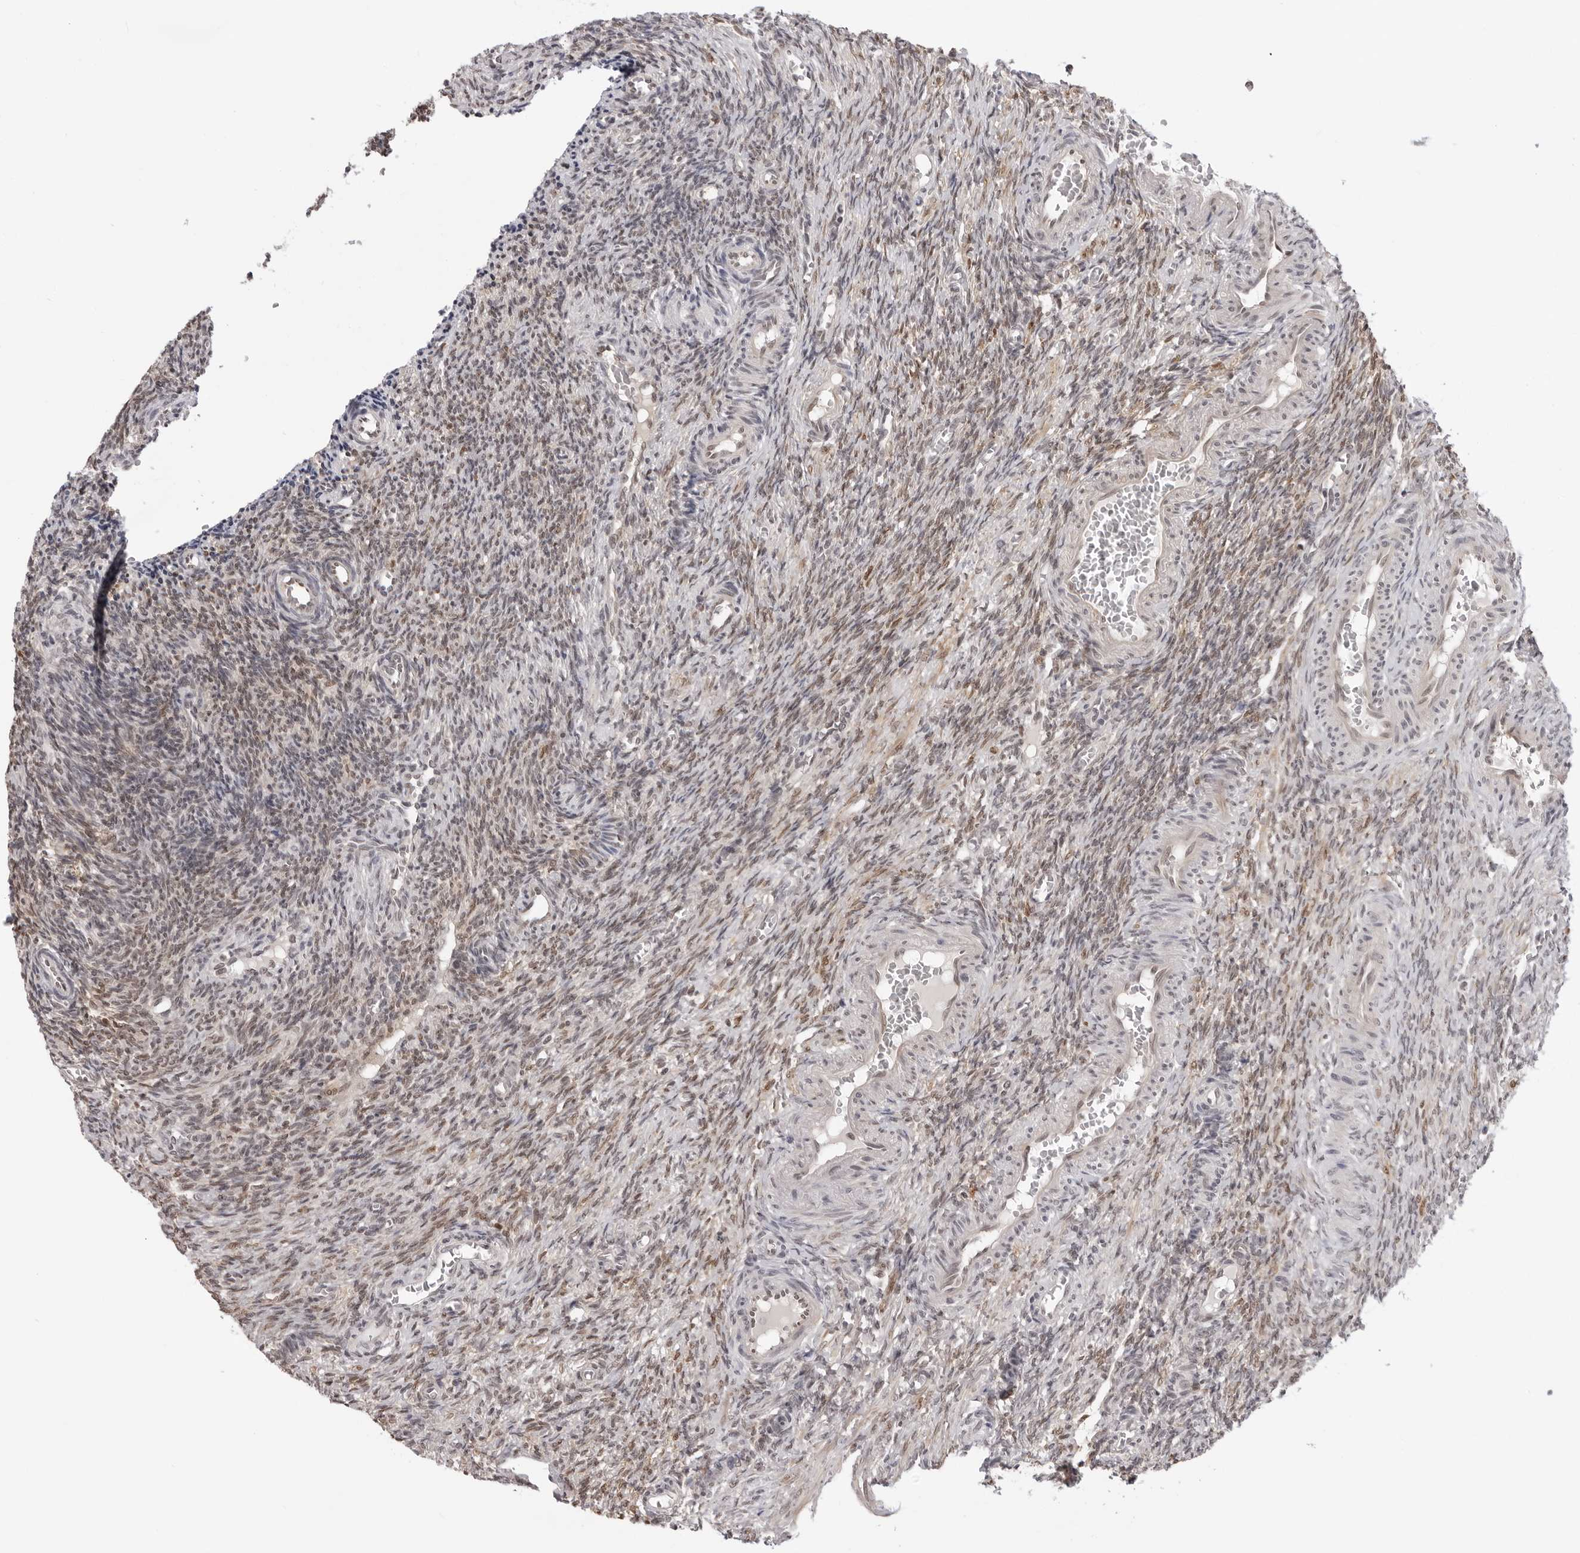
{"staining": {"intensity": "negative", "quantity": "none", "location": "none"}, "tissue": "ovary", "cell_type": "Follicle cells", "image_type": "normal", "snomed": [{"axis": "morphology", "description": "Normal tissue, NOS"}, {"axis": "topography", "description": "Ovary"}], "caption": "Immunohistochemistry (IHC) of unremarkable ovary exhibits no positivity in follicle cells. (DAB immunohistochemistry, high magnification).", "gene": "SRGAP2", "patient": {"sex": "female", "age": 27}}